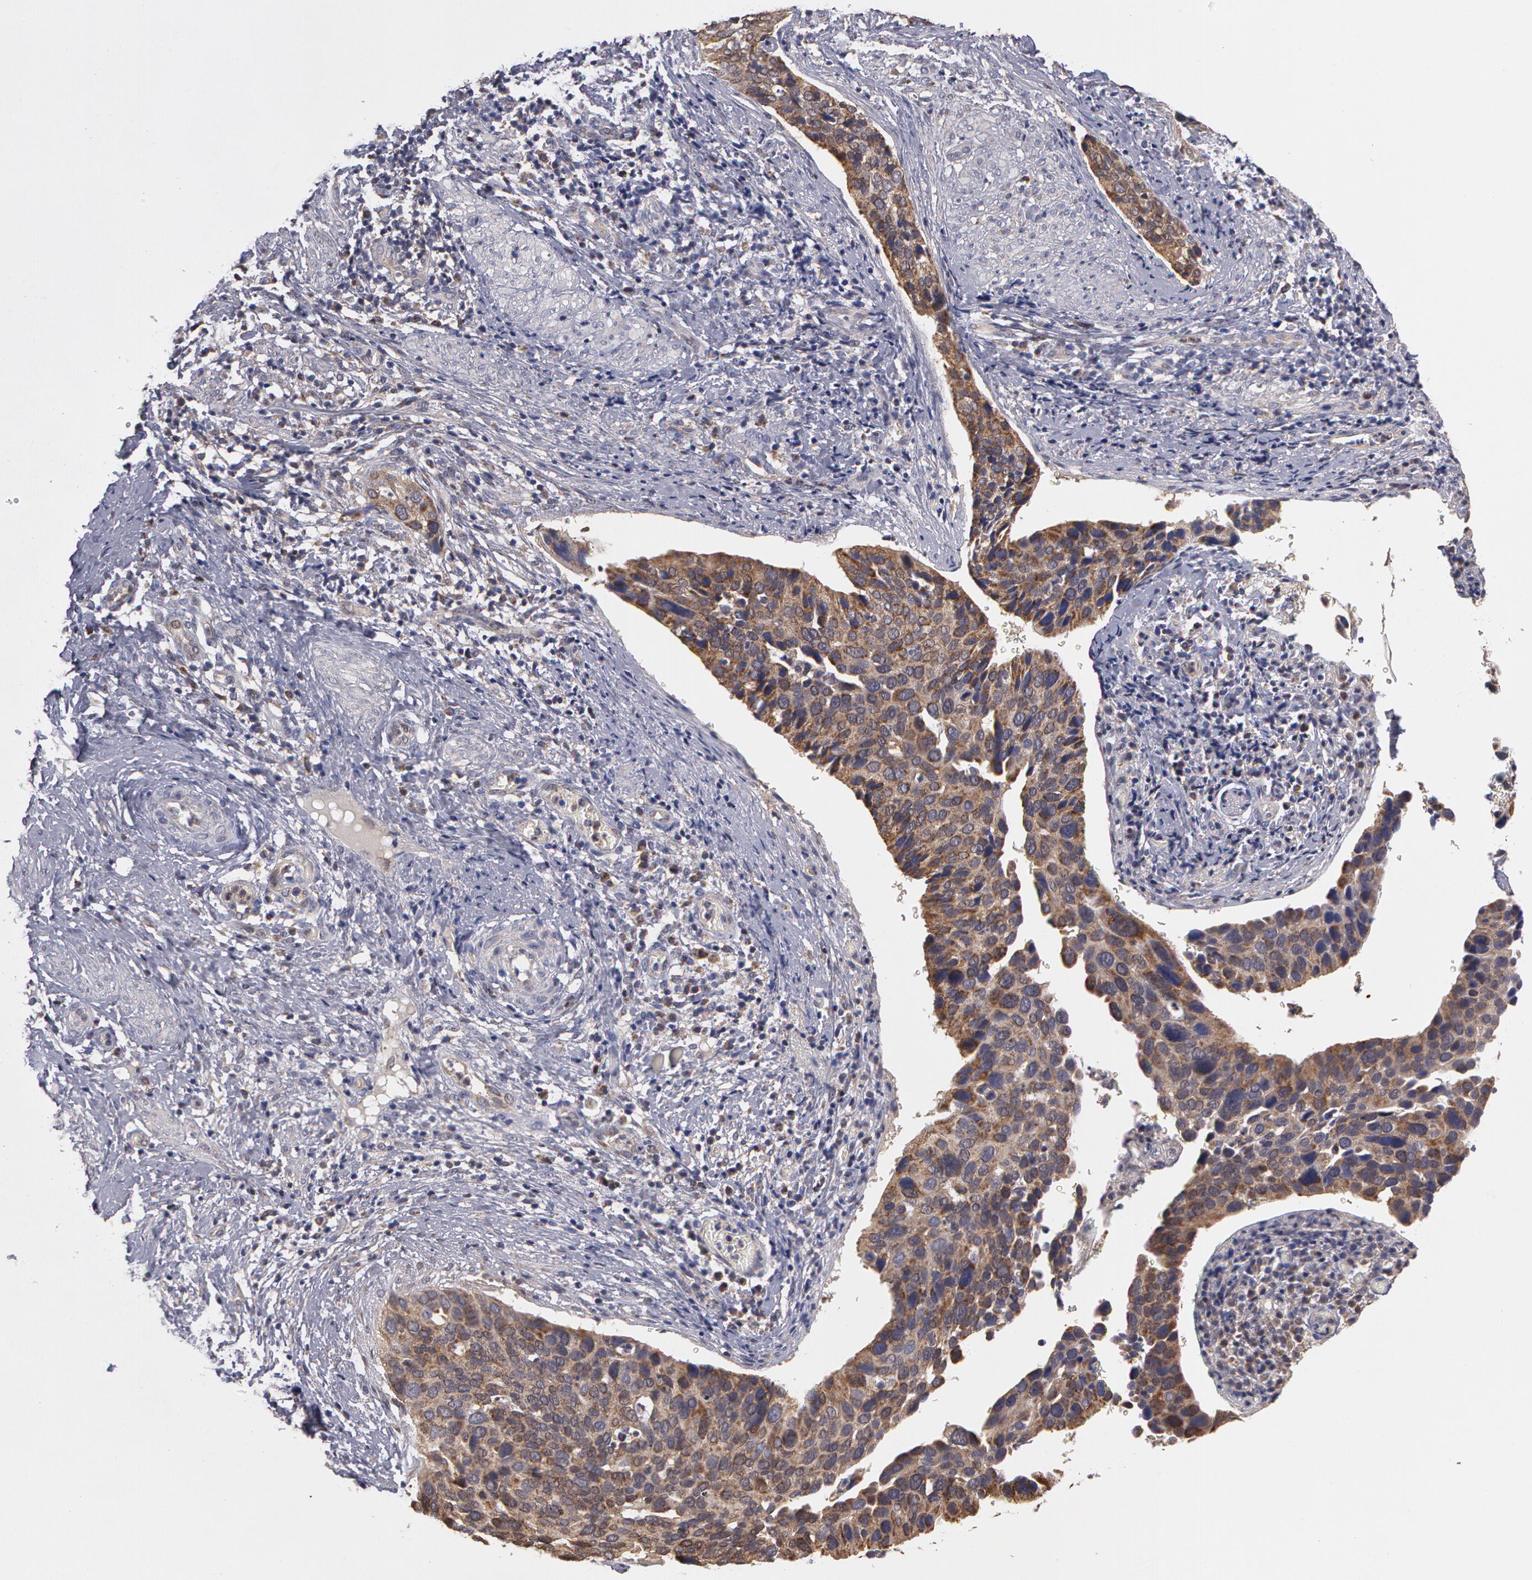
{"staining": {"intensity": "weak", "quantity": ">75%", "location": "cytoplasmic/membranous"}, "tissue": "cervical cancer", "cell_type": "Tumor cells", "image_type": "cancer", "snomed": [{"axis": "morphology", "description": "Squamous cell carcinoma, NOS"}, {"axis": "topography", "description": "Cervix"}], "caption": "Tumor cells display low levels of weak cytoplasmic/membranous positivity in approximately >75% of cells in cervical cancer (squamous cell carcinoma).", "gene": "MPST", "patient": {"sex": "female", "age": 31}}